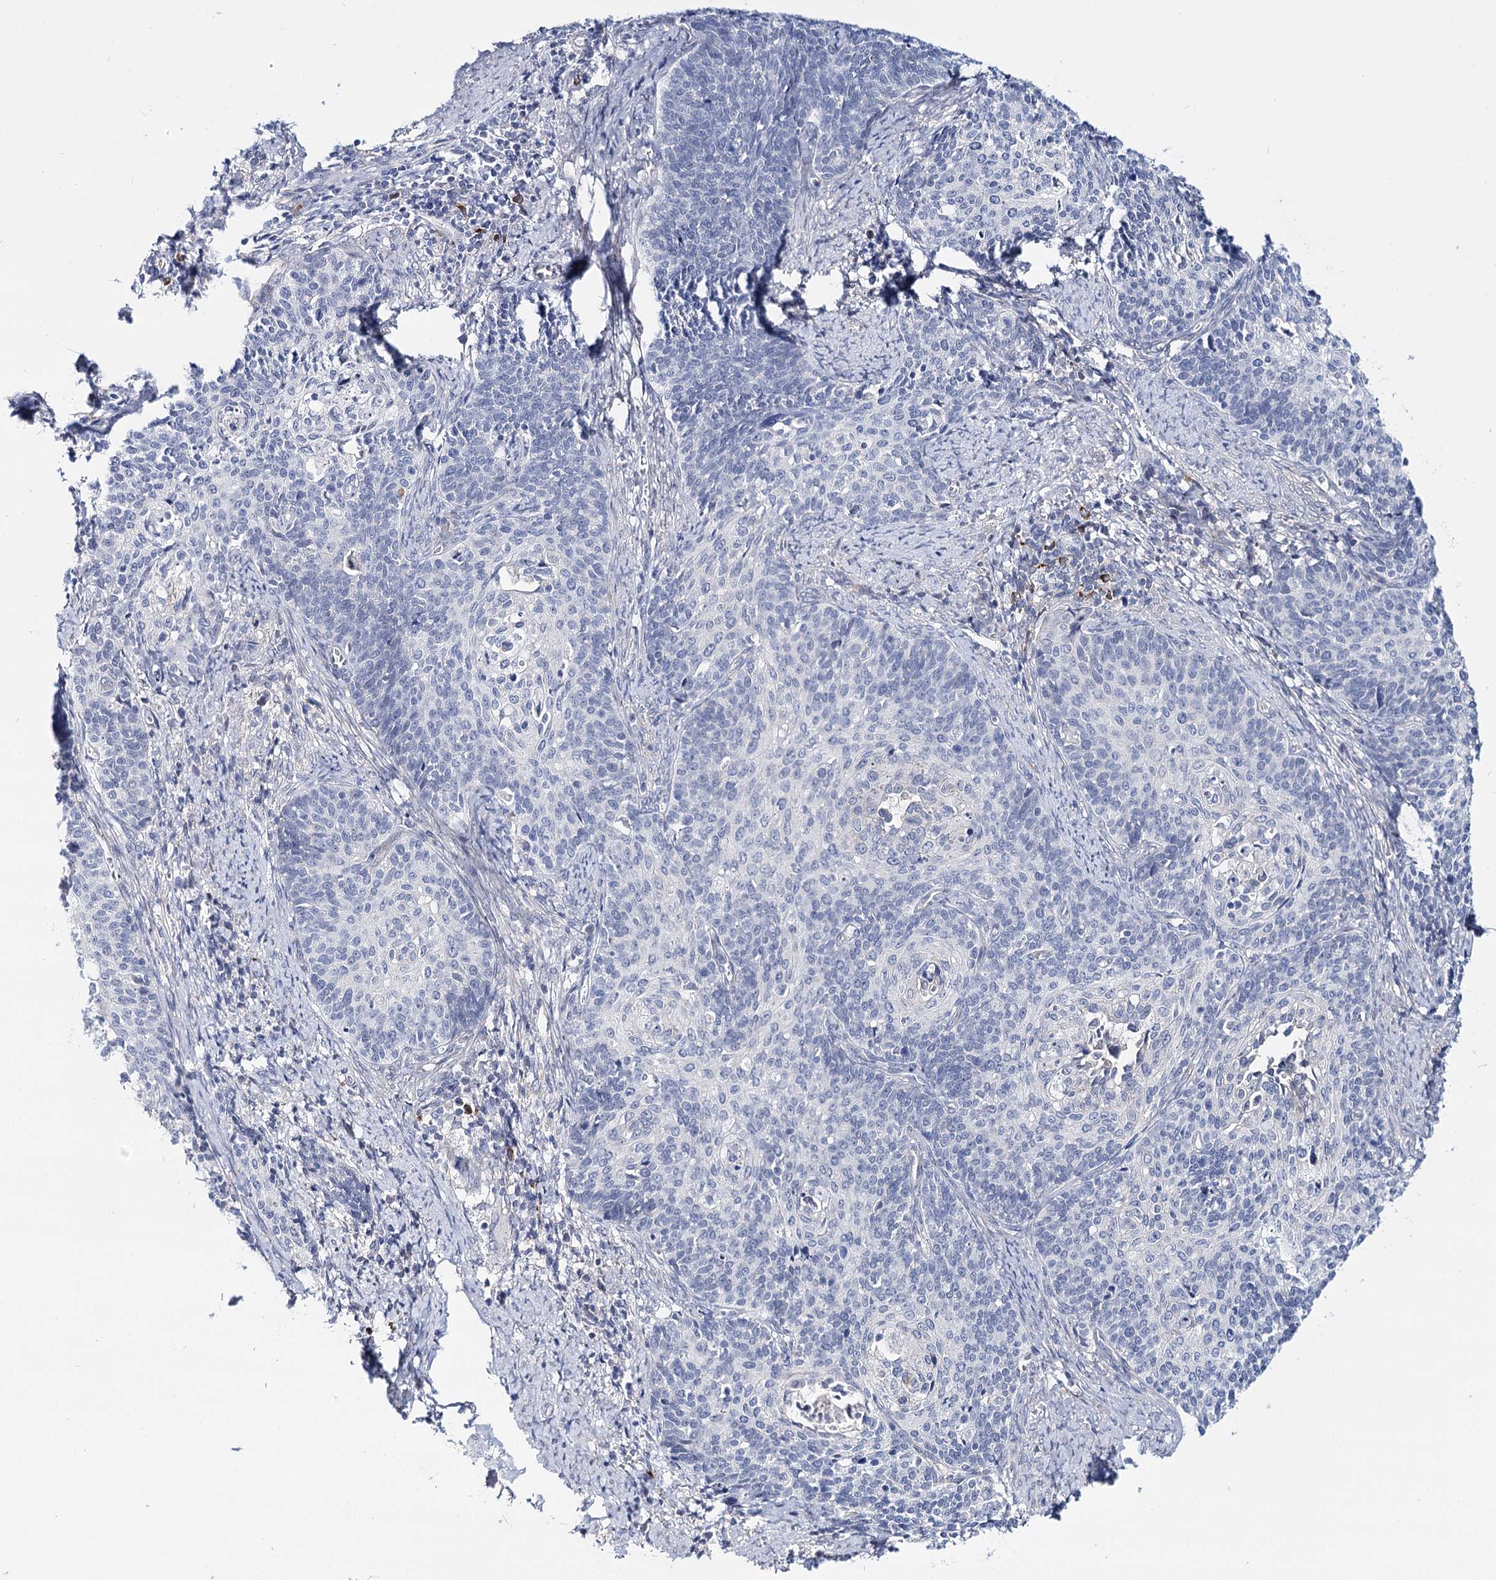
{"staining": {"intensity": "negative", "quantity": "none", "location": "none"}, "tissue": "cervical cancer", "cell_type": "Tumor cells", "image_type": "cancer", "snomed": [{"axis": "morphology", "description": "Squamous cell carcinoma, NOS"}, {"axis": "topography", "description": "Cervix"}], "caption": "Tumor cells are negative for protein expression in human squamous cell carcinoma (cervical).", "gene": "TEX12", "patient": {"sex": "female", "age": 39}}